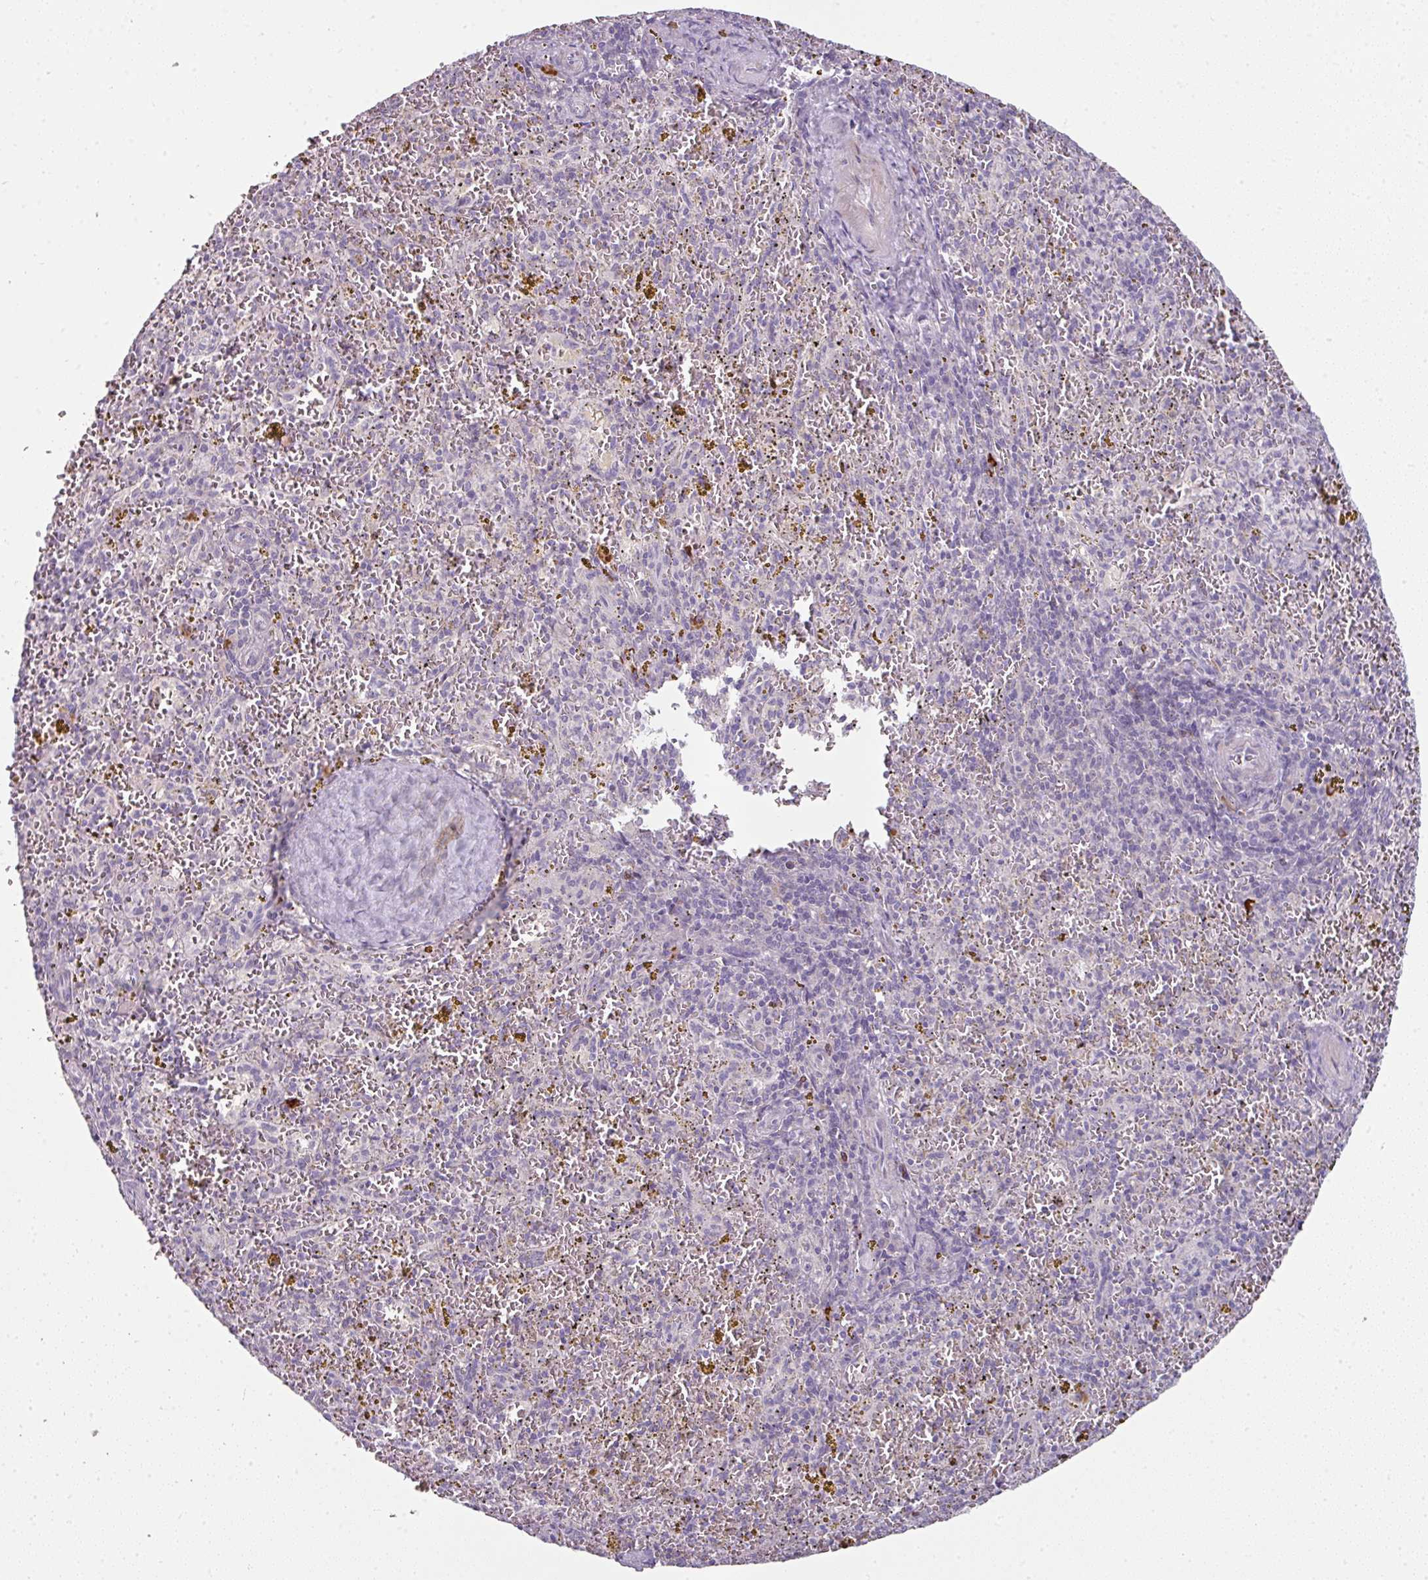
{"staining": {"intensity": "negative", "quantity": "none", "location": "none"}, "tissue": "spleen", "cell_type": "Cells in red pulp", "image_type": "normal", "snomed": [{"axis": "morphology", "description": "Normal tissue, NOS"}, {"axis": "topography", "description": "Spleen"}], "caption": "High power microscopy image of an immunohistochemistry photomicrograph of normal spleen, revealing no significant staining in cells in red pulp.", "gene": "FHAD1", "patient": {"sex": "male", "age": 57}}